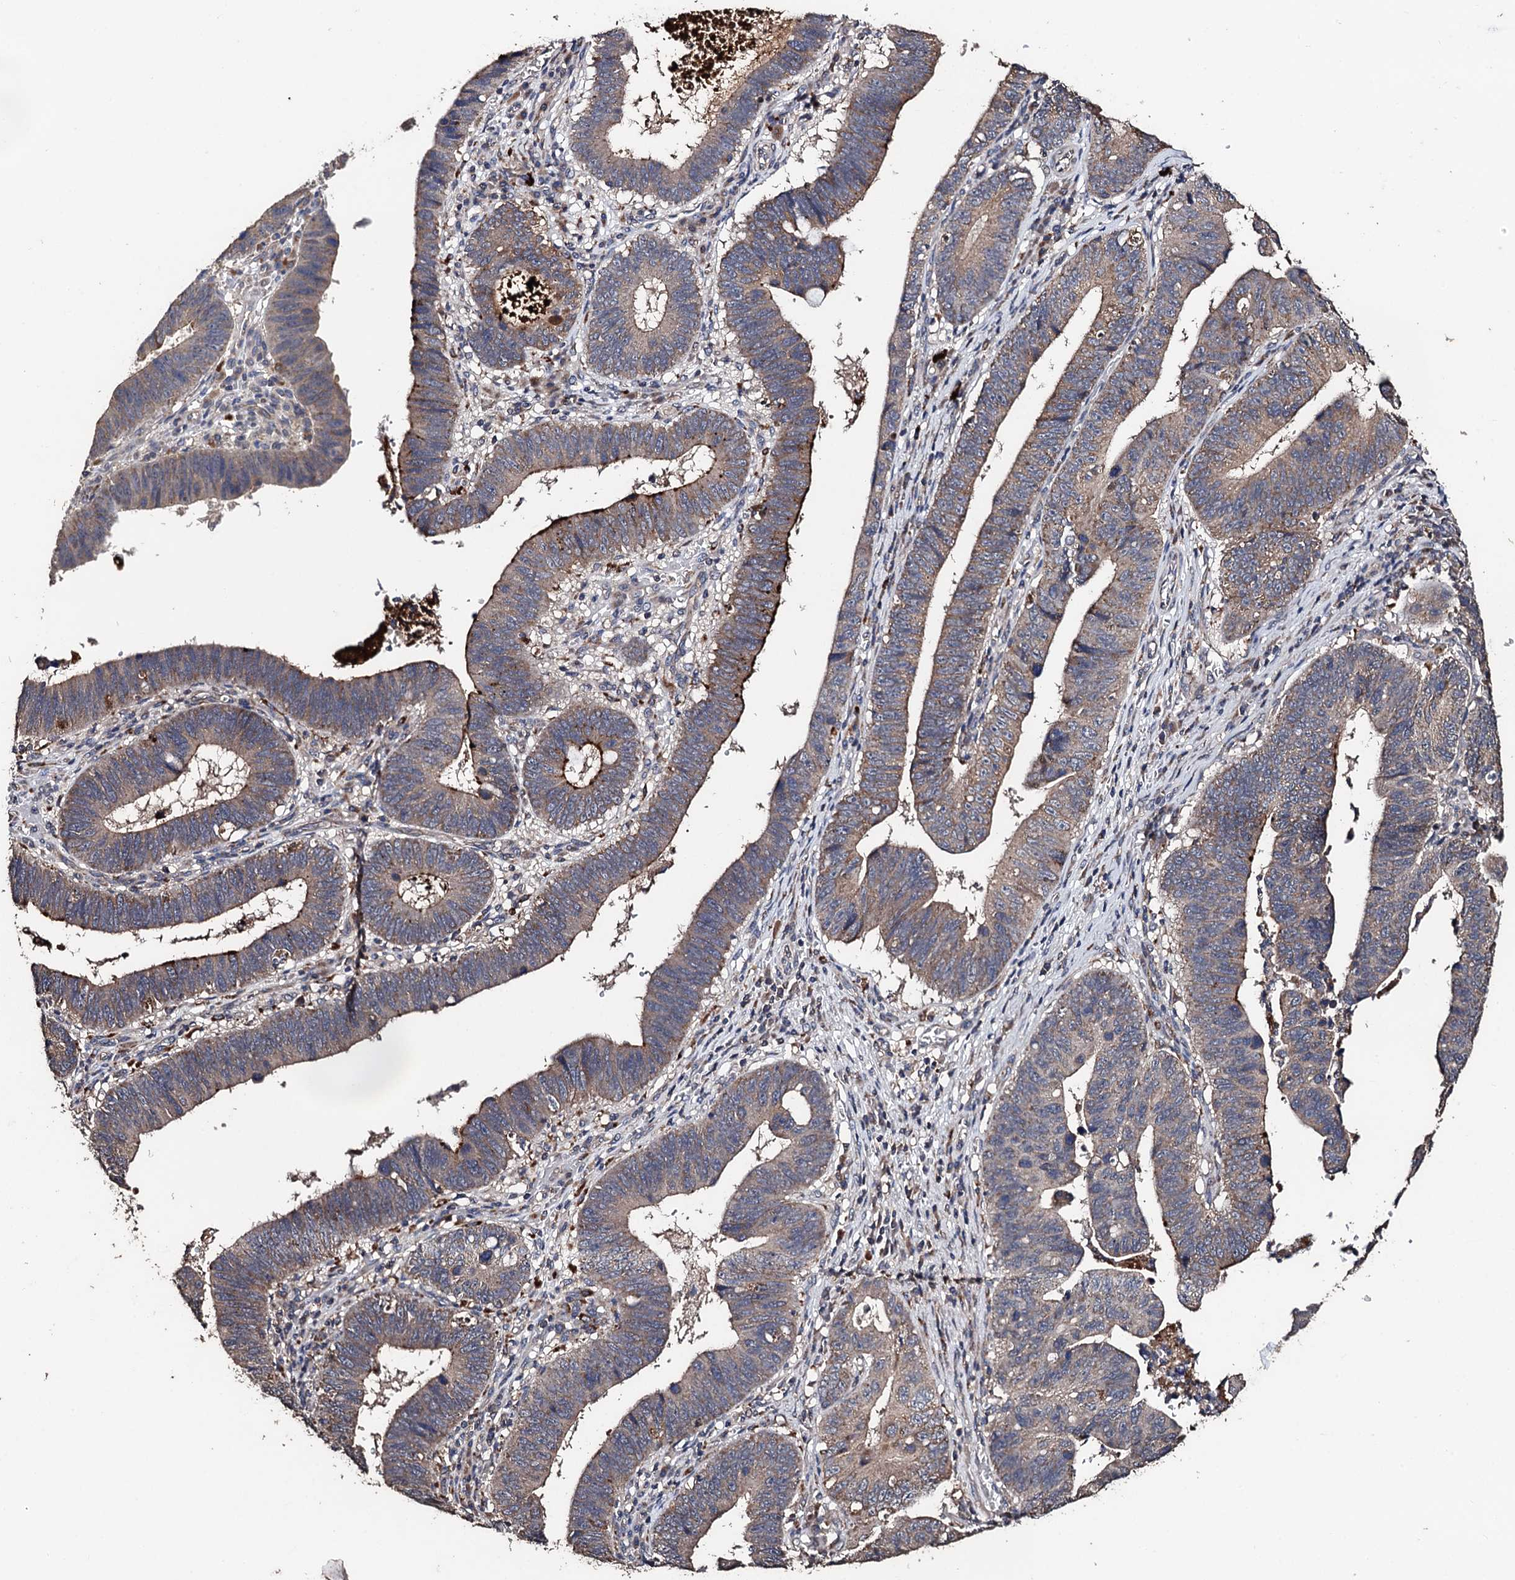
{"staining": {"intensity": "moderate", "quantity": "25%-75%", "location": "cytoplasmic/membranous"}, "tissue": "stomach cancer", "cell_type": "Tumor cells", "image_type": "cancer", "snomed": [{"axis": "morphology", "description": "Adenocarcinoma, NOS"}, {"axis": "topography", "description": "Stomach"}], "caption": "Stomach cancer stained for a protein (brown) reveals moderate cytoplasmic/membranous positive expression in approximately 25%-75% of tumor cells.", "gene": "PPTC7", "patient": {"sex": "male", "age": 59}}